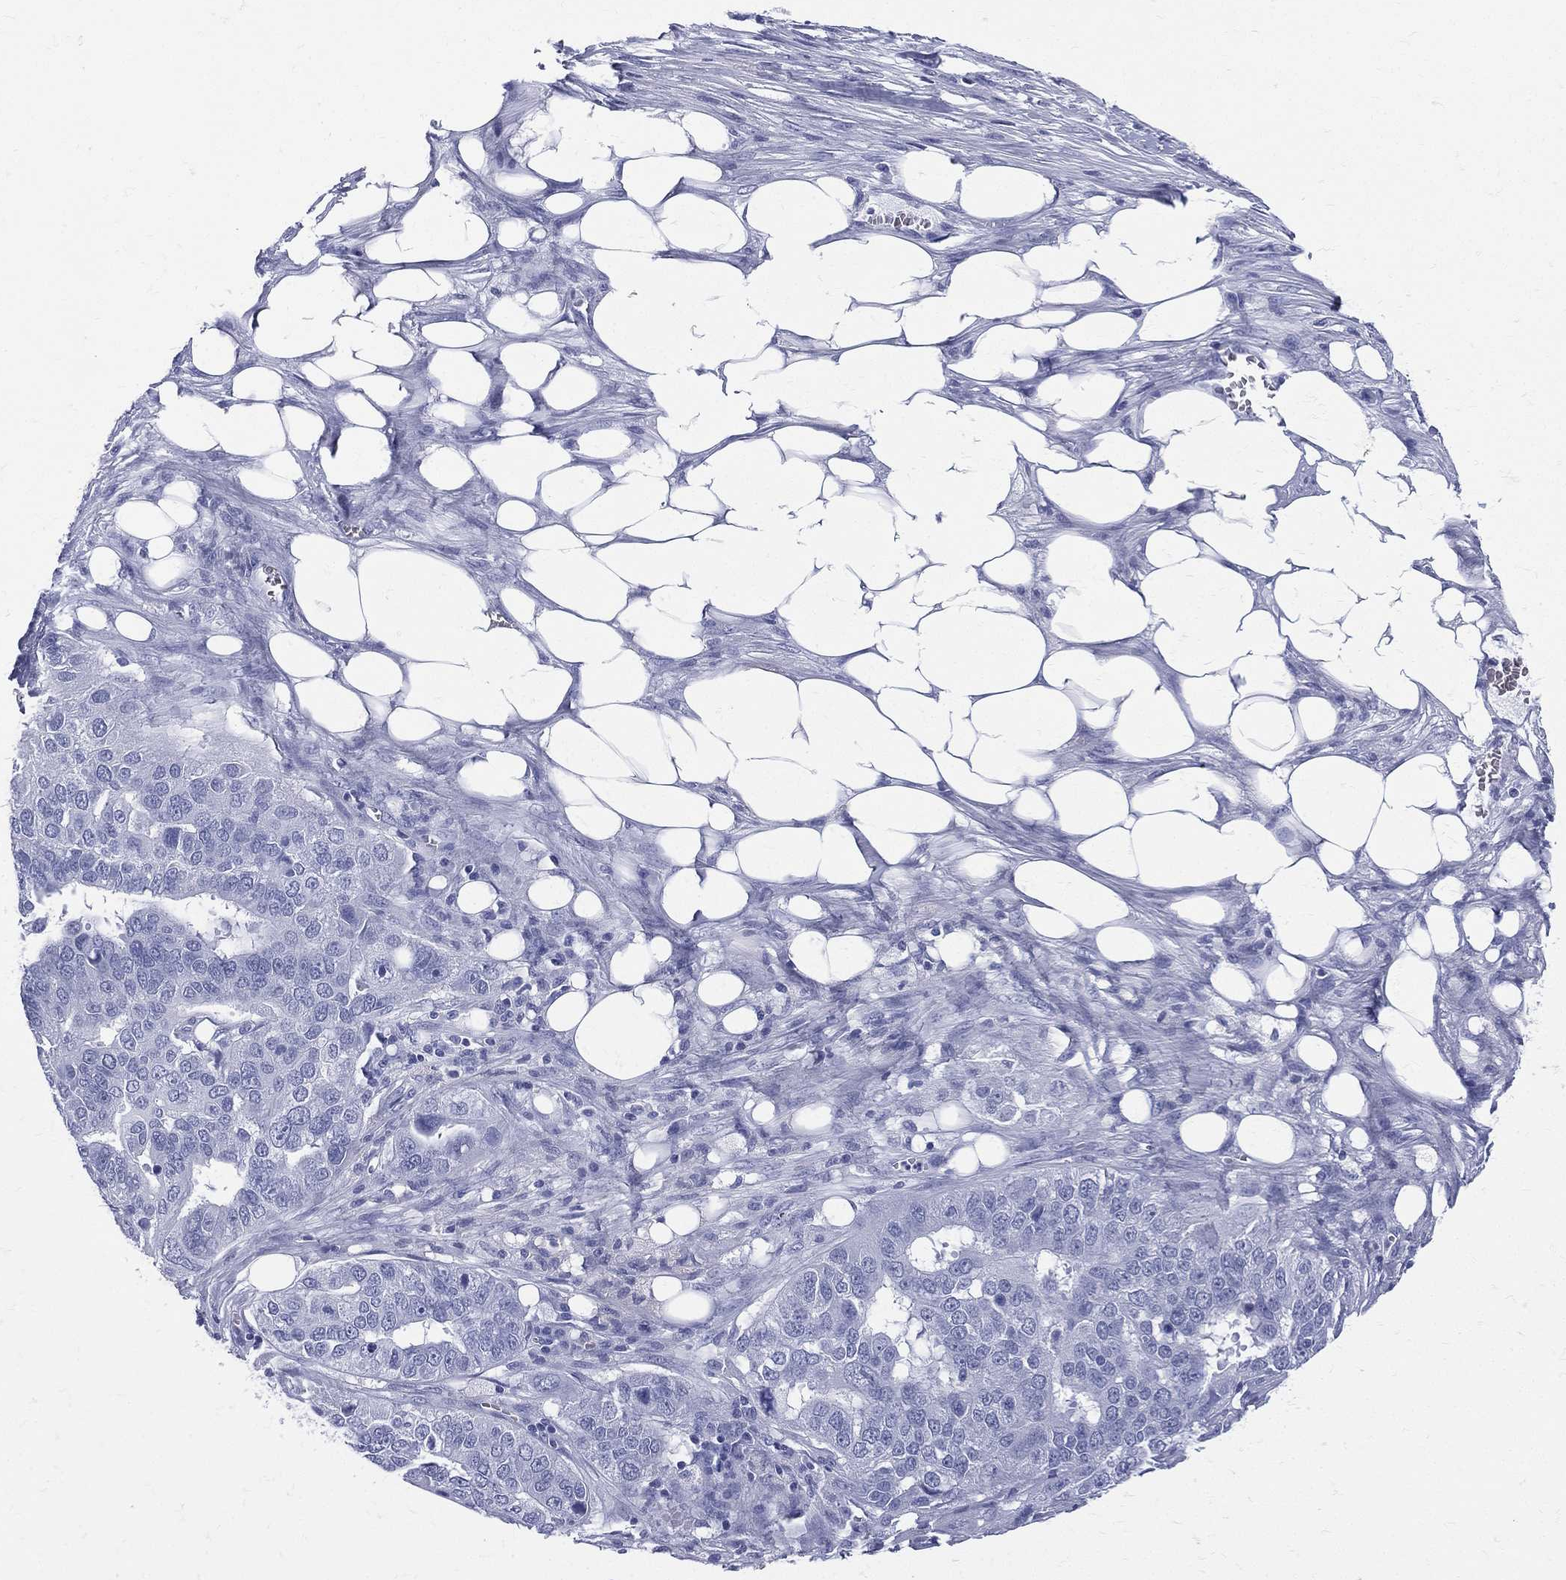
{"staining": {"intensity": "negative", "quantity": "none", "location": "none"}, "tissue": "ovarian cancer", "cell_type": "Tumor cells", "image_type": "cancer", "snomed": [{"axis": "morphology", "description": "Carcinoma, endometroid"}, {"axis": "topography", "description": "Soft tissue"}, {"axis": "topography", "description": "Ovary"}], "caption": "Immunohistochemical staining of ovarian endometroid carcinoma demonstrates no significant positivity in tumor cells.", "gene": "ETNPPL", "patient": {"sex": "female", "age": 52}}